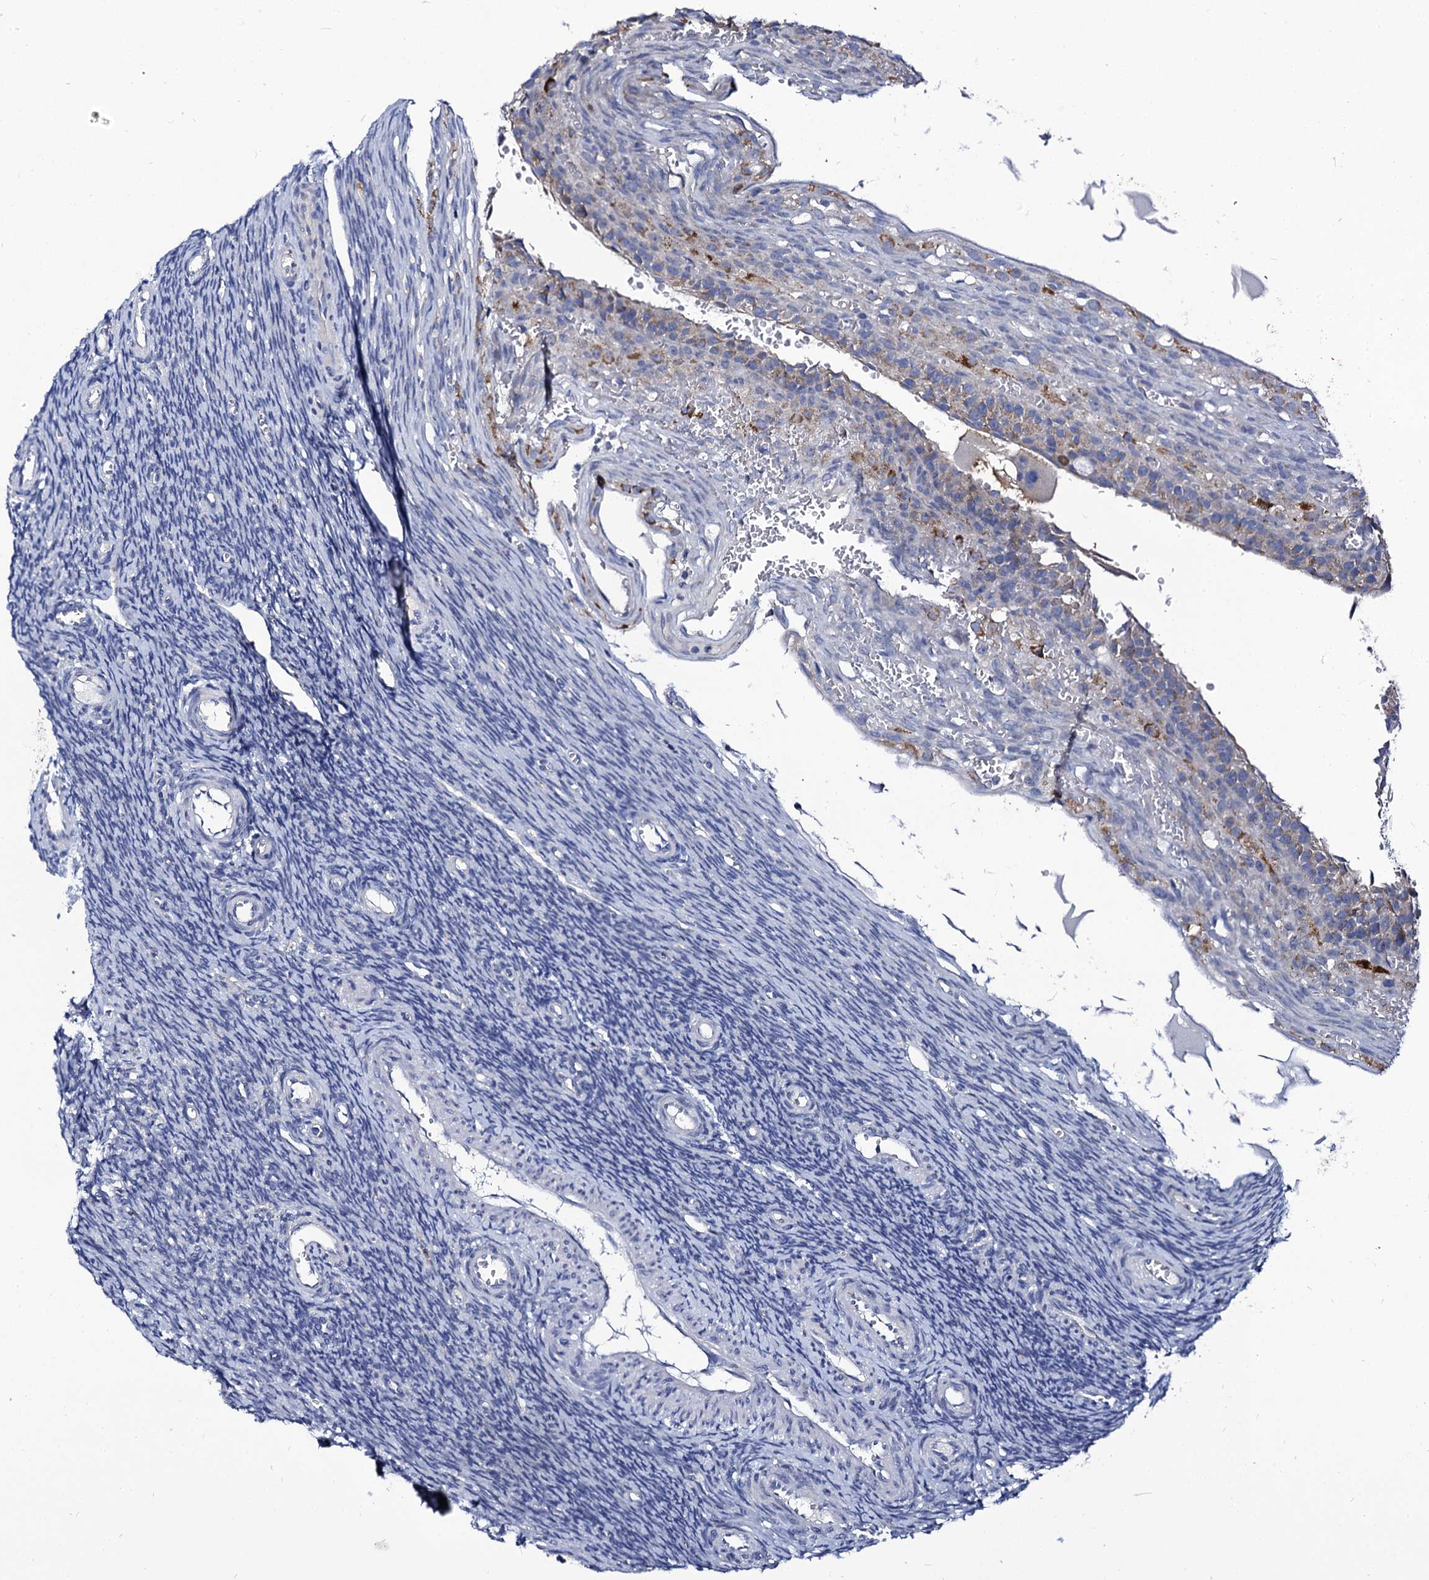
{"staining": {"intensity": "weak", "quantity": "<25%", "location": "cytoplasmic/membranous"}, "tissue": "ovary", "cell_type": "Follicle cells", "image_type": "normal", "snomed": [{"axis": "morphology", "description": "Normal tissue, NOS"}, {"axis": "topography", "description": "Ovary"}], "caption": "The histopathology image reveals no significant staining in follicle cells of ovary.", "gene": "PANX2", "patient": {"sex": "female", "age": 39}}